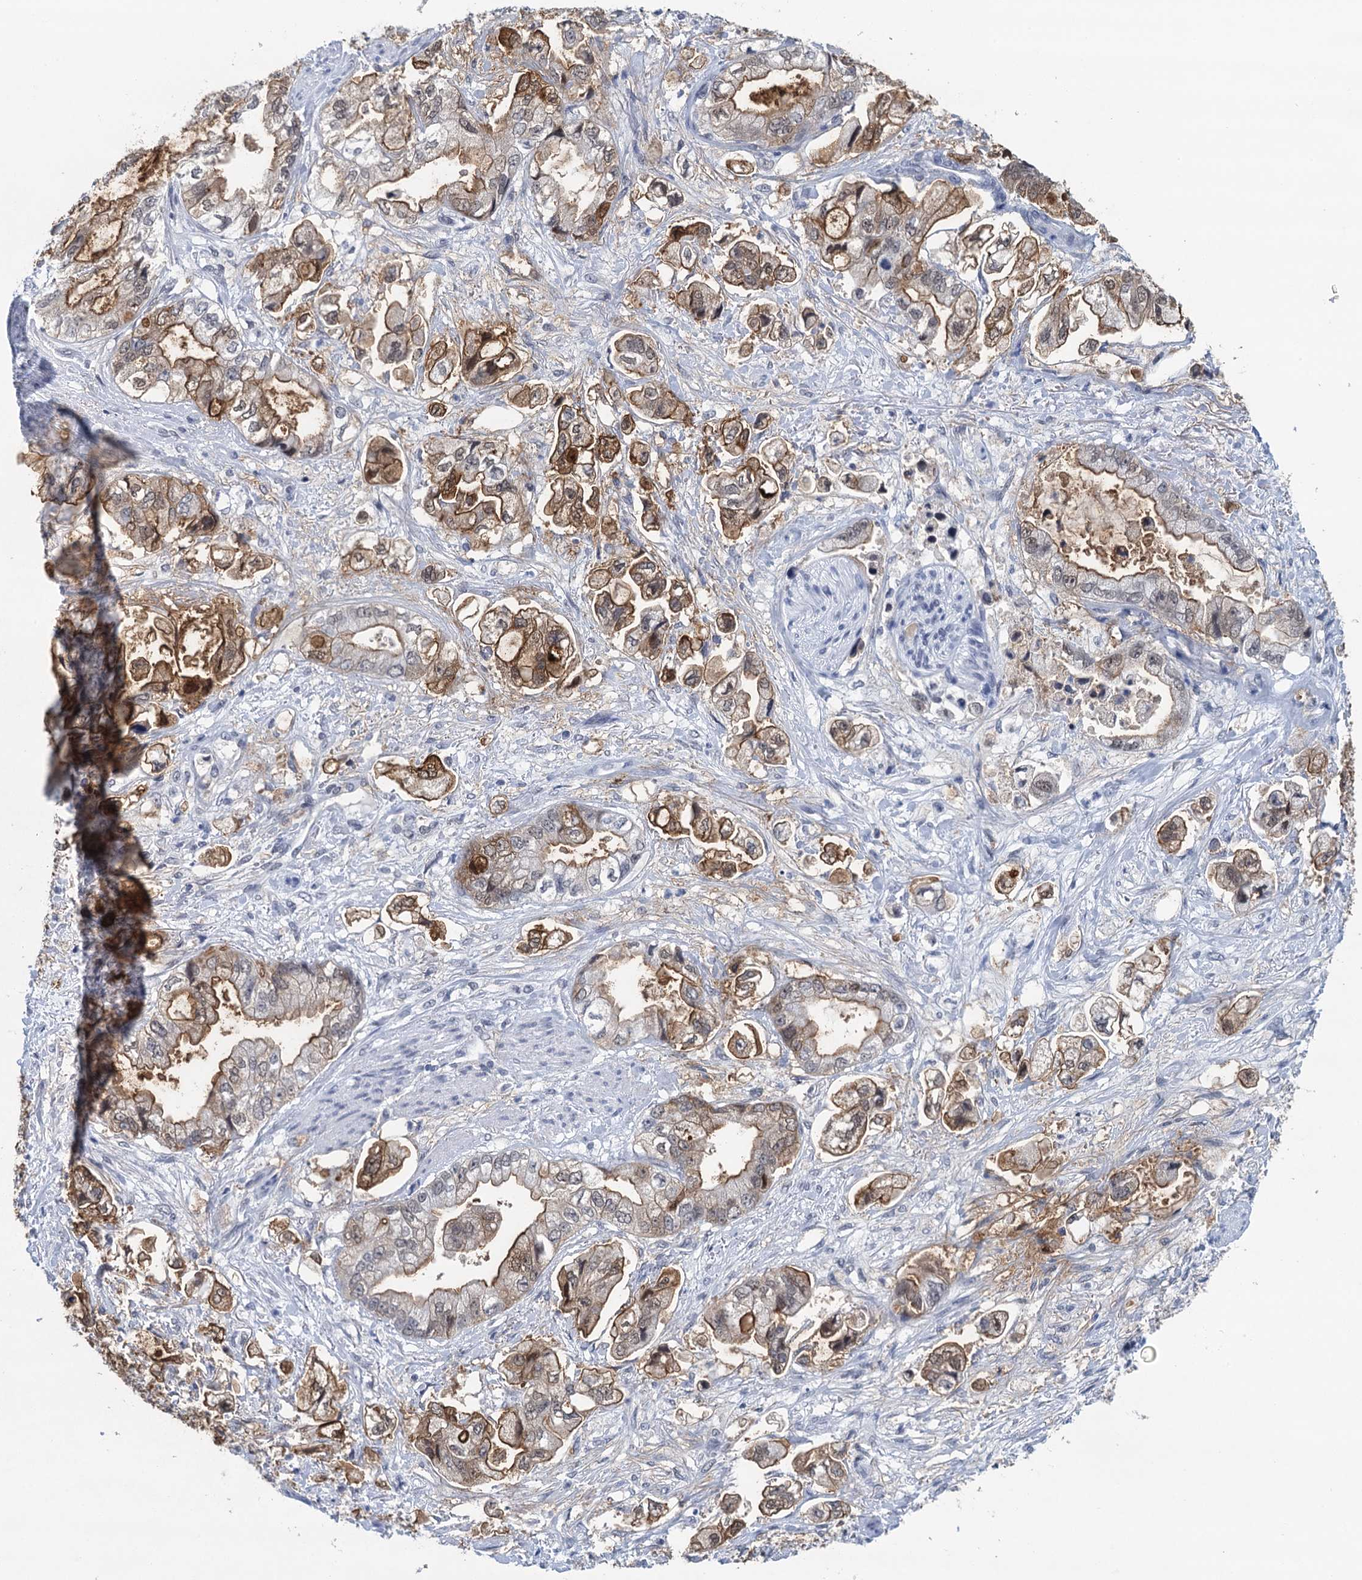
{"staining": {"intensity": "moderate", "quantity": ">75%", "location": "cytoplasmic/membranous,nuclear"}, "tissue": "stomach cancer", "cell_type": "Tumor cells", "image_type": "cancer", "snomed": [{"axis": "morphology", "description": "Adenocarcinoma, NOS"}, {"axis": "topography", "description": "Stomach"}], "caption": "Human stomach cancer stained with a brown dye demonstrates moderate cytoplasmic/membranous and nuclear positive expression in approximately >75% of tumor cells.", "gene": "EPS8L1", "patient": {"sex": "male", "age": 62}}